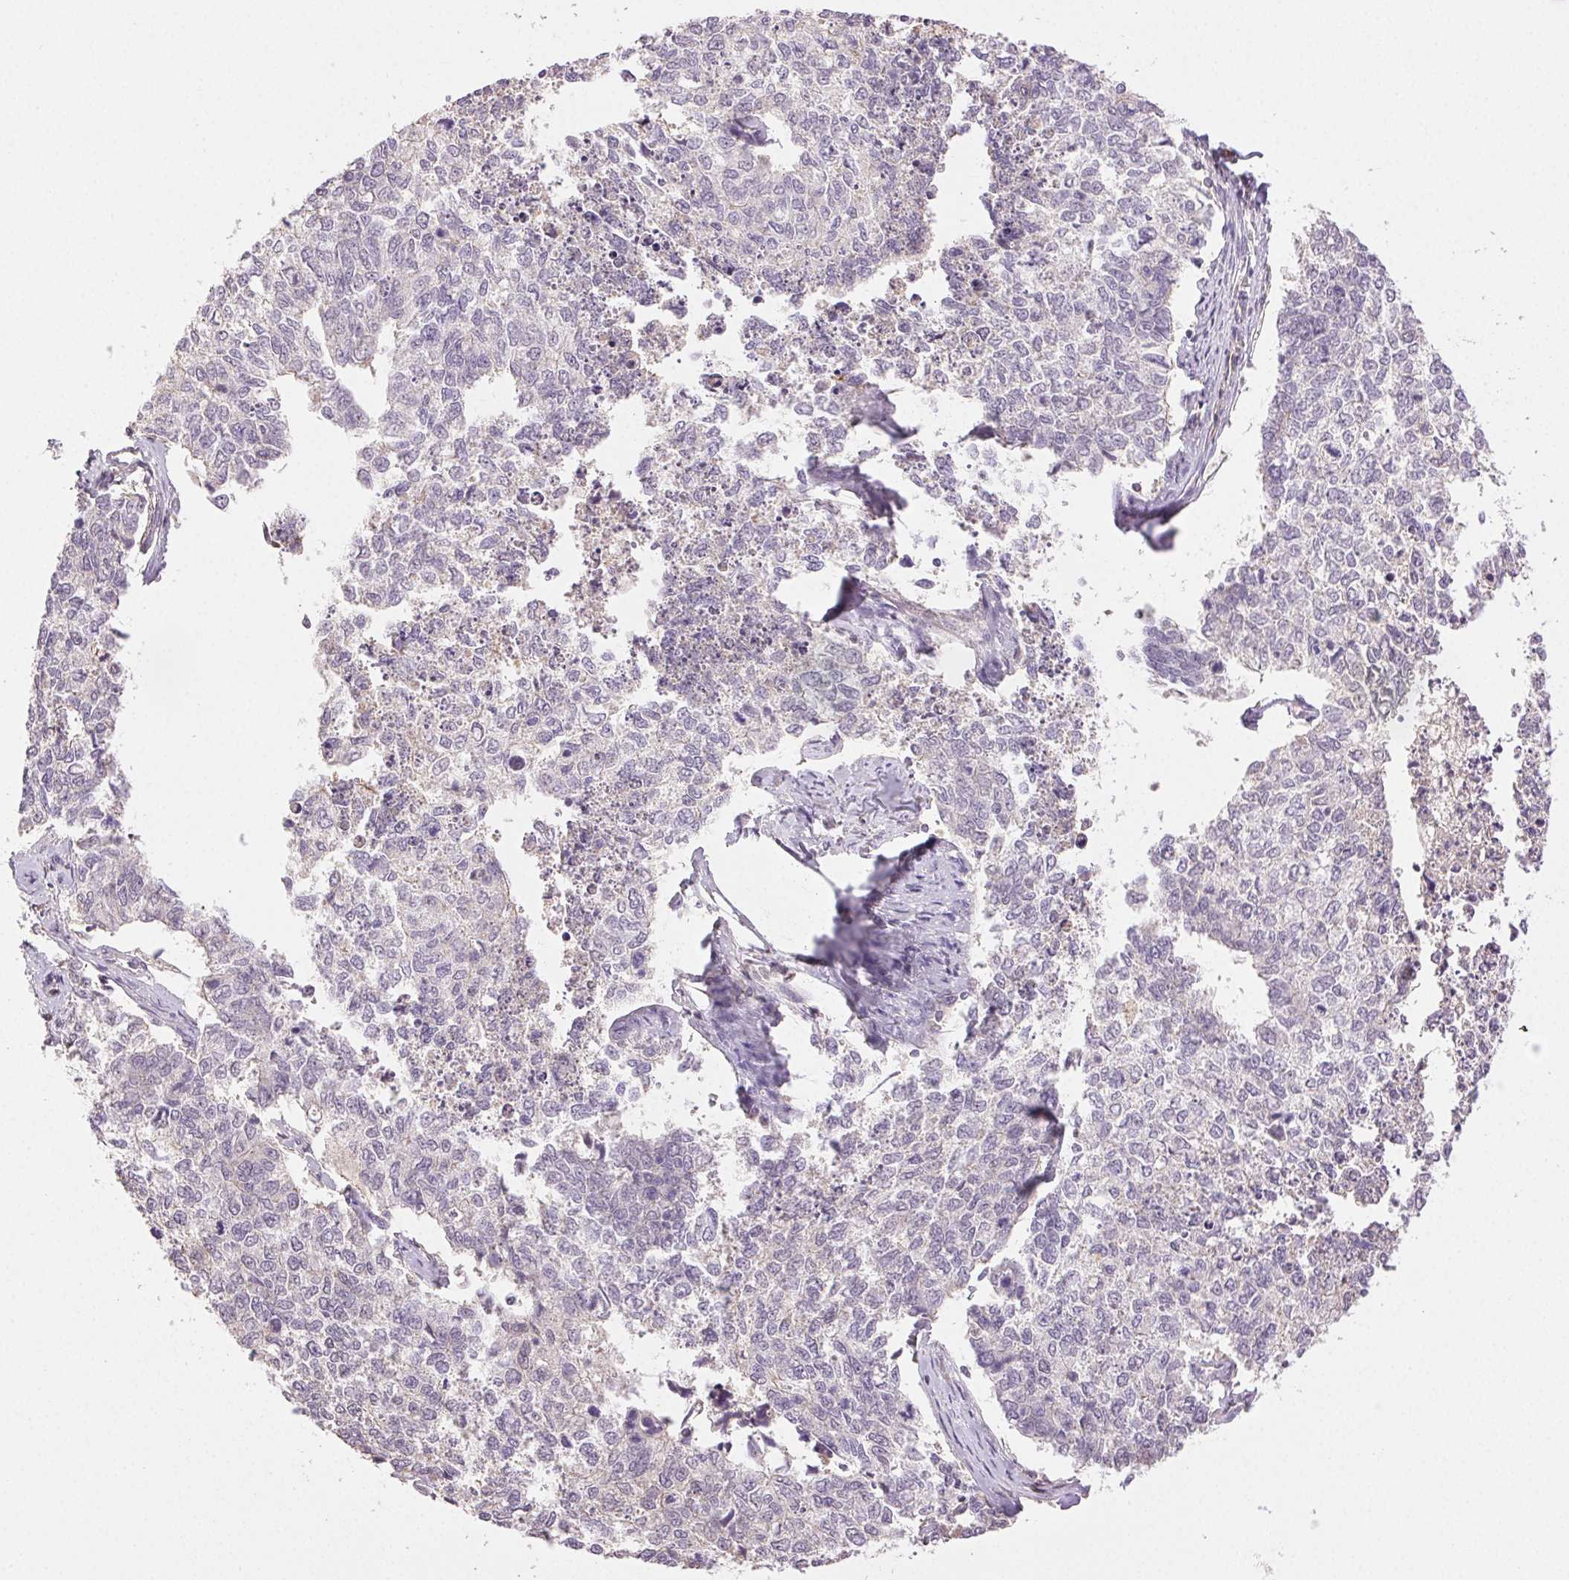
{"staining": {"intensity": "negative", "quantity": "none", "location": "none"}, "tissue": "cervical cancer", "cell_type": "Tumor cells", "image_type": "cancer", "snomed": [{"axis": "morphology", "description": "Adenocarcinoma, NOS"}, {"axis": "topography", "description": "Cervix"}], "caption": "DAB immunohistochemical staining of cervical cancer (adenocarcinoma) exhibits no significant staining in tumor cells.", "gene": "TMEM253", "patient": {"sex": "female", "age": 63}}